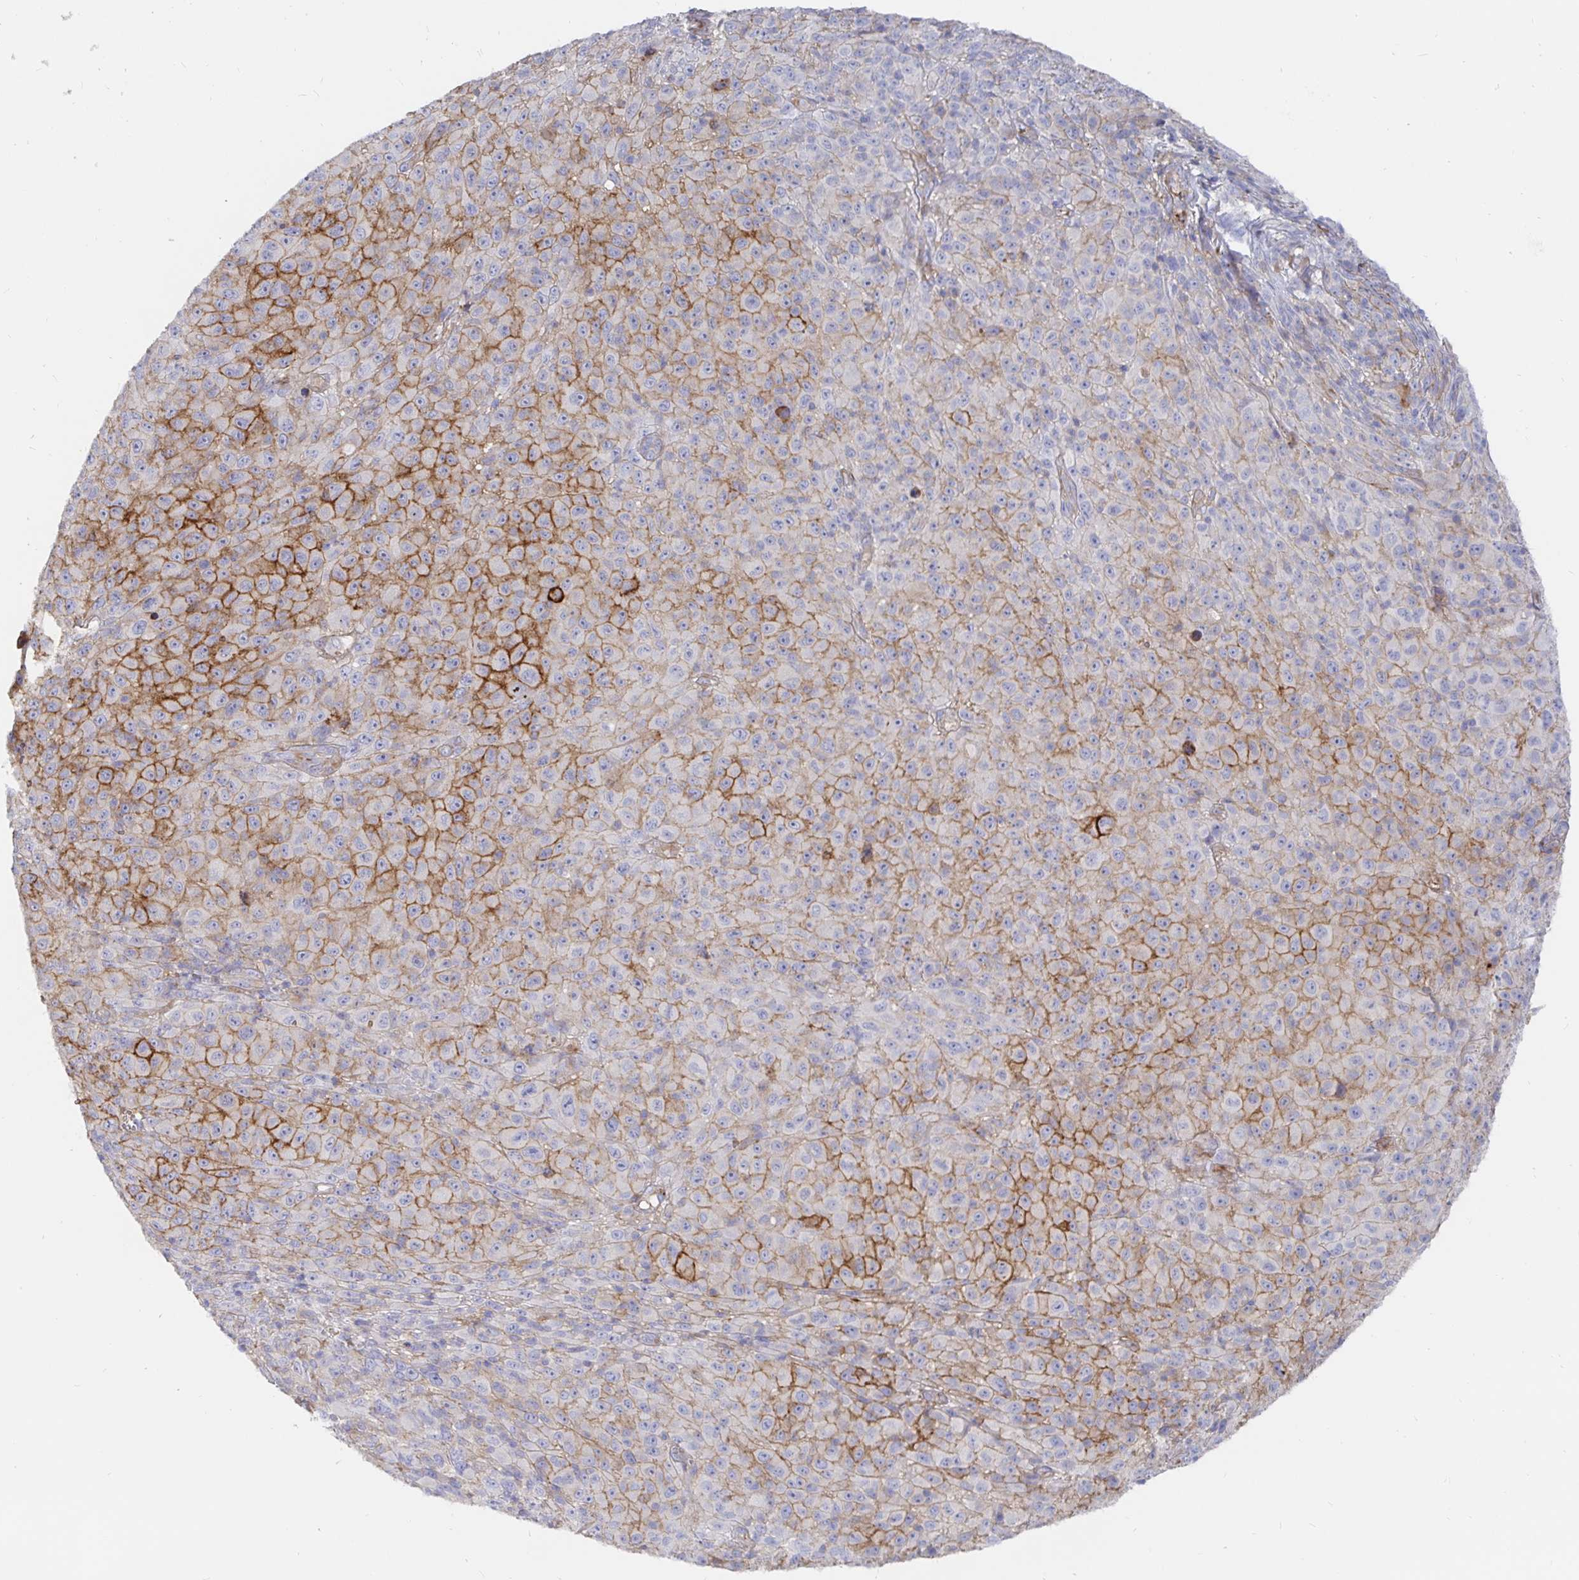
{"staining": {"intensity": "moderate", "quantity": "25%-75%", "location": "cytoplasmic/membranous"}, "tissue": "melanoma", "cell_type": "Tumor cells", "image_type": "cancer", "snomed": [{"axis": "morphology", "description": "Malignant melanoma, NOS"}, {"axis": "topography", "description": "Skin"}], "caption": "Immunohistochemical staining of human malignant melanoma shows moderate cytoplasmic/membranous protein staining in approximately 25%-75% of tumor cells.", "gene": "KCTD19", "patient": {"sex": "male", "age": 73}}